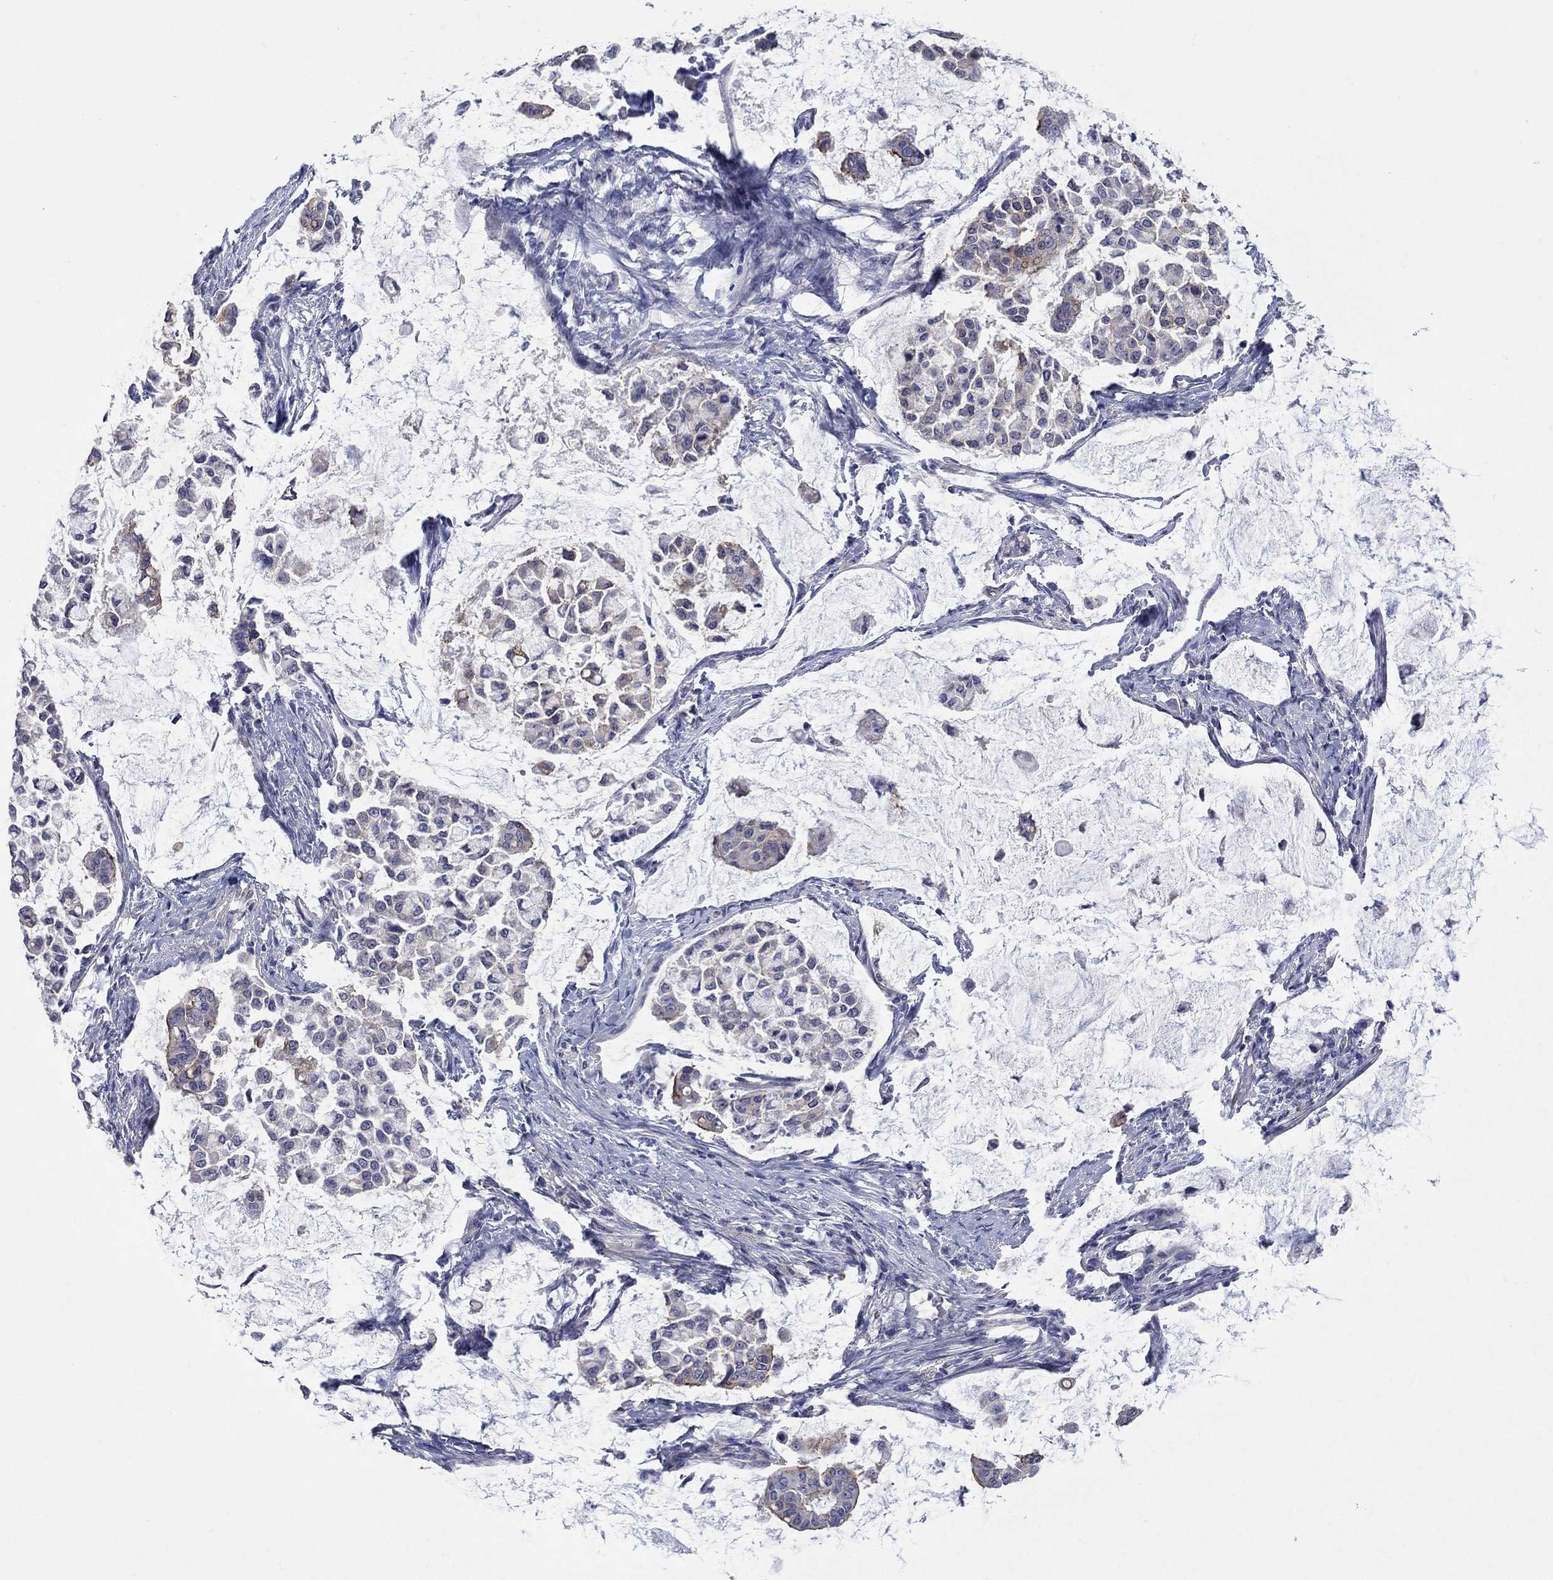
{"staining": {"intensity": "moderate", "quantity": "<25%", "location": "cytoplasmic/membranous"}, "tissue": "stomach cancer", "cell_type": "Tumor cells", "image_type": "cancer", "snomed": [{"axis": "morphology", "description": "Adenocarcinoma, NOS"}, {"axis": "topography", "description": "Stomach"}], "caption": "Stomach cancer (adenocarcinoma) was stained to show a protein in brown. There is low levels of moderate cytoplasmic/membranous positivity in about <25% of tumor cells.", "gene": "TPRN", "patient": {"sex": "male", "age": 82}}